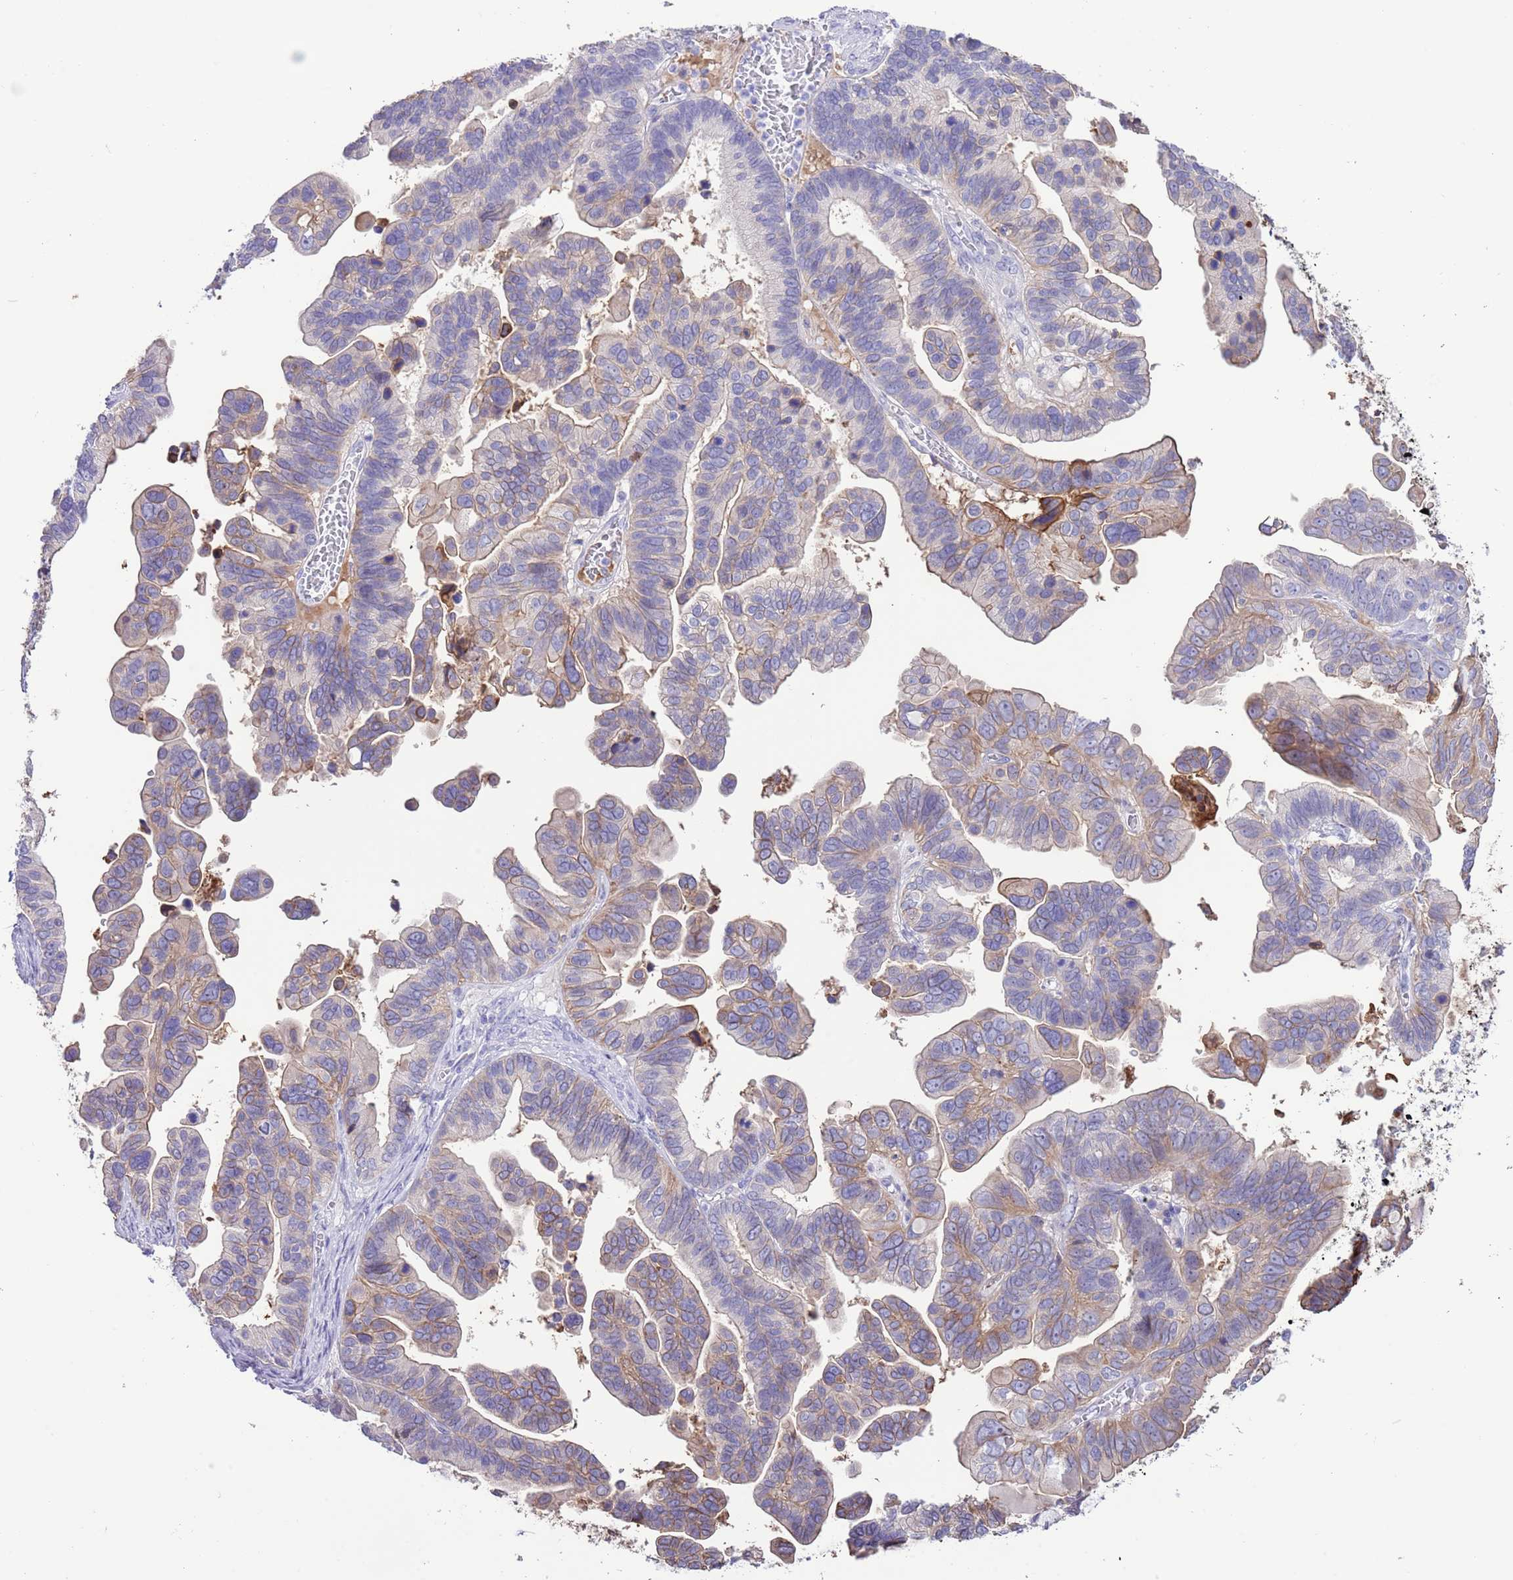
{"staining": {"intensity": "moderate", "quantity": "25%-75%", "location": "cytoplasmic/membranous"}, "tissue": "ovarian cancer", "cell_type": "Tumor cells", "image_type": "cancer", "snomed": [{"axis": "morphology", "description": "Cystadenocarcinoma, serous, NOS"}, {"axis": "topography", "description": "Ovary"}], "caption": "Protein expression analysis of ovarian cancer (serous cystadenocarcinoma) displays moderate cytoplasmic/membranous staining in about 25%-75% of tumor cells.", "gene": "IGF1", "patient": {"sex": "female", "age": 56}}